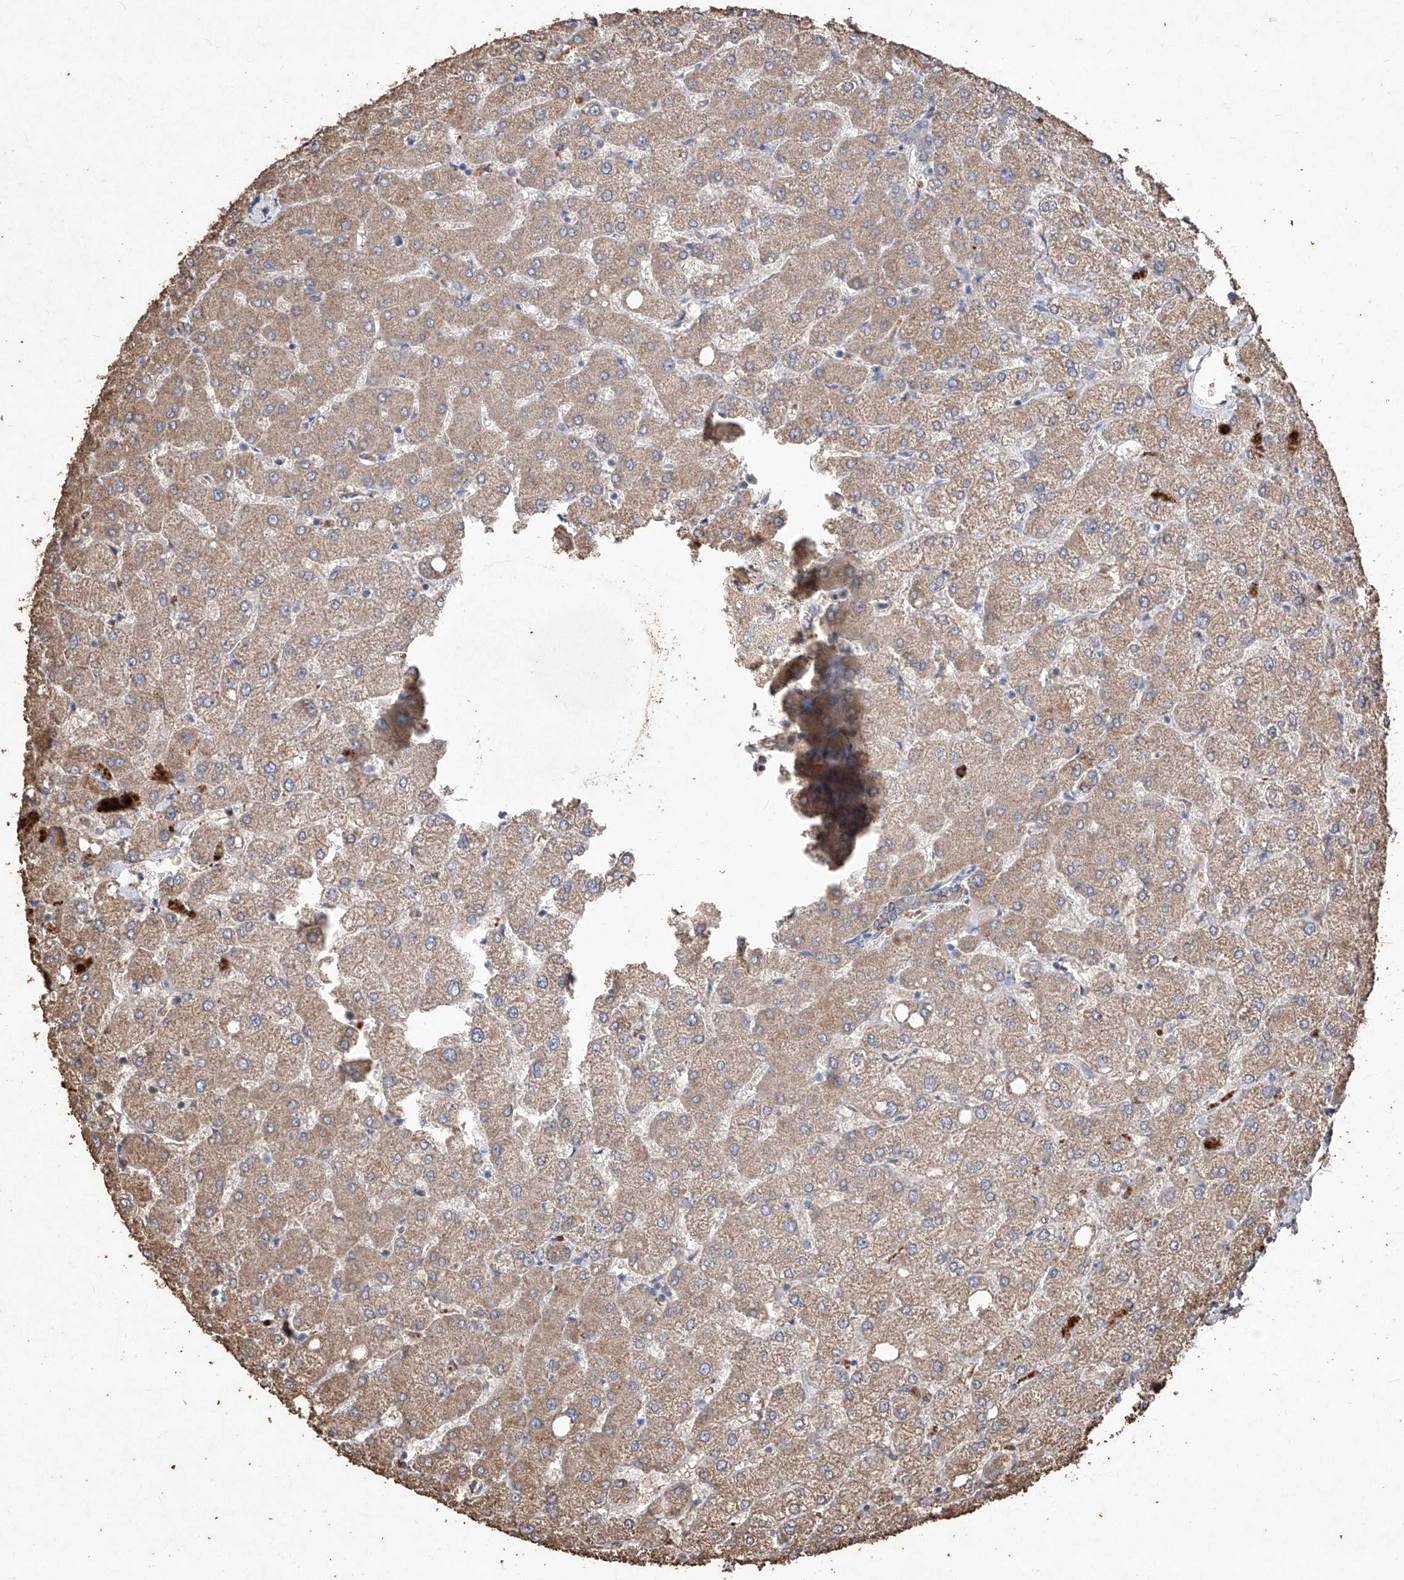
{"staining": {"intensity": "weak", "quantity": ">75%", "location": "cytoplasmic/membranous"}, "tissue": "liver", "cell_type": "Cholangiocytes", "image_type": "normal", "snomed": [{"axis": "morphology", "description": "Normal tissue, NOS"}, {"axis": "topography", "description": "Liver"}], "caption": "Immunohistochemical staining of unremarkable human liver reveals low levels of weak cytoplasmic/membranous expression in approximately >75% of cholangiocytes. The staining is performed using DAB brown chromogen to label protein expression. The nuclei are counter-stained blue using hematoxylin.", "gene": "EML1", "patient": {"sex": "female", "age": 54}}